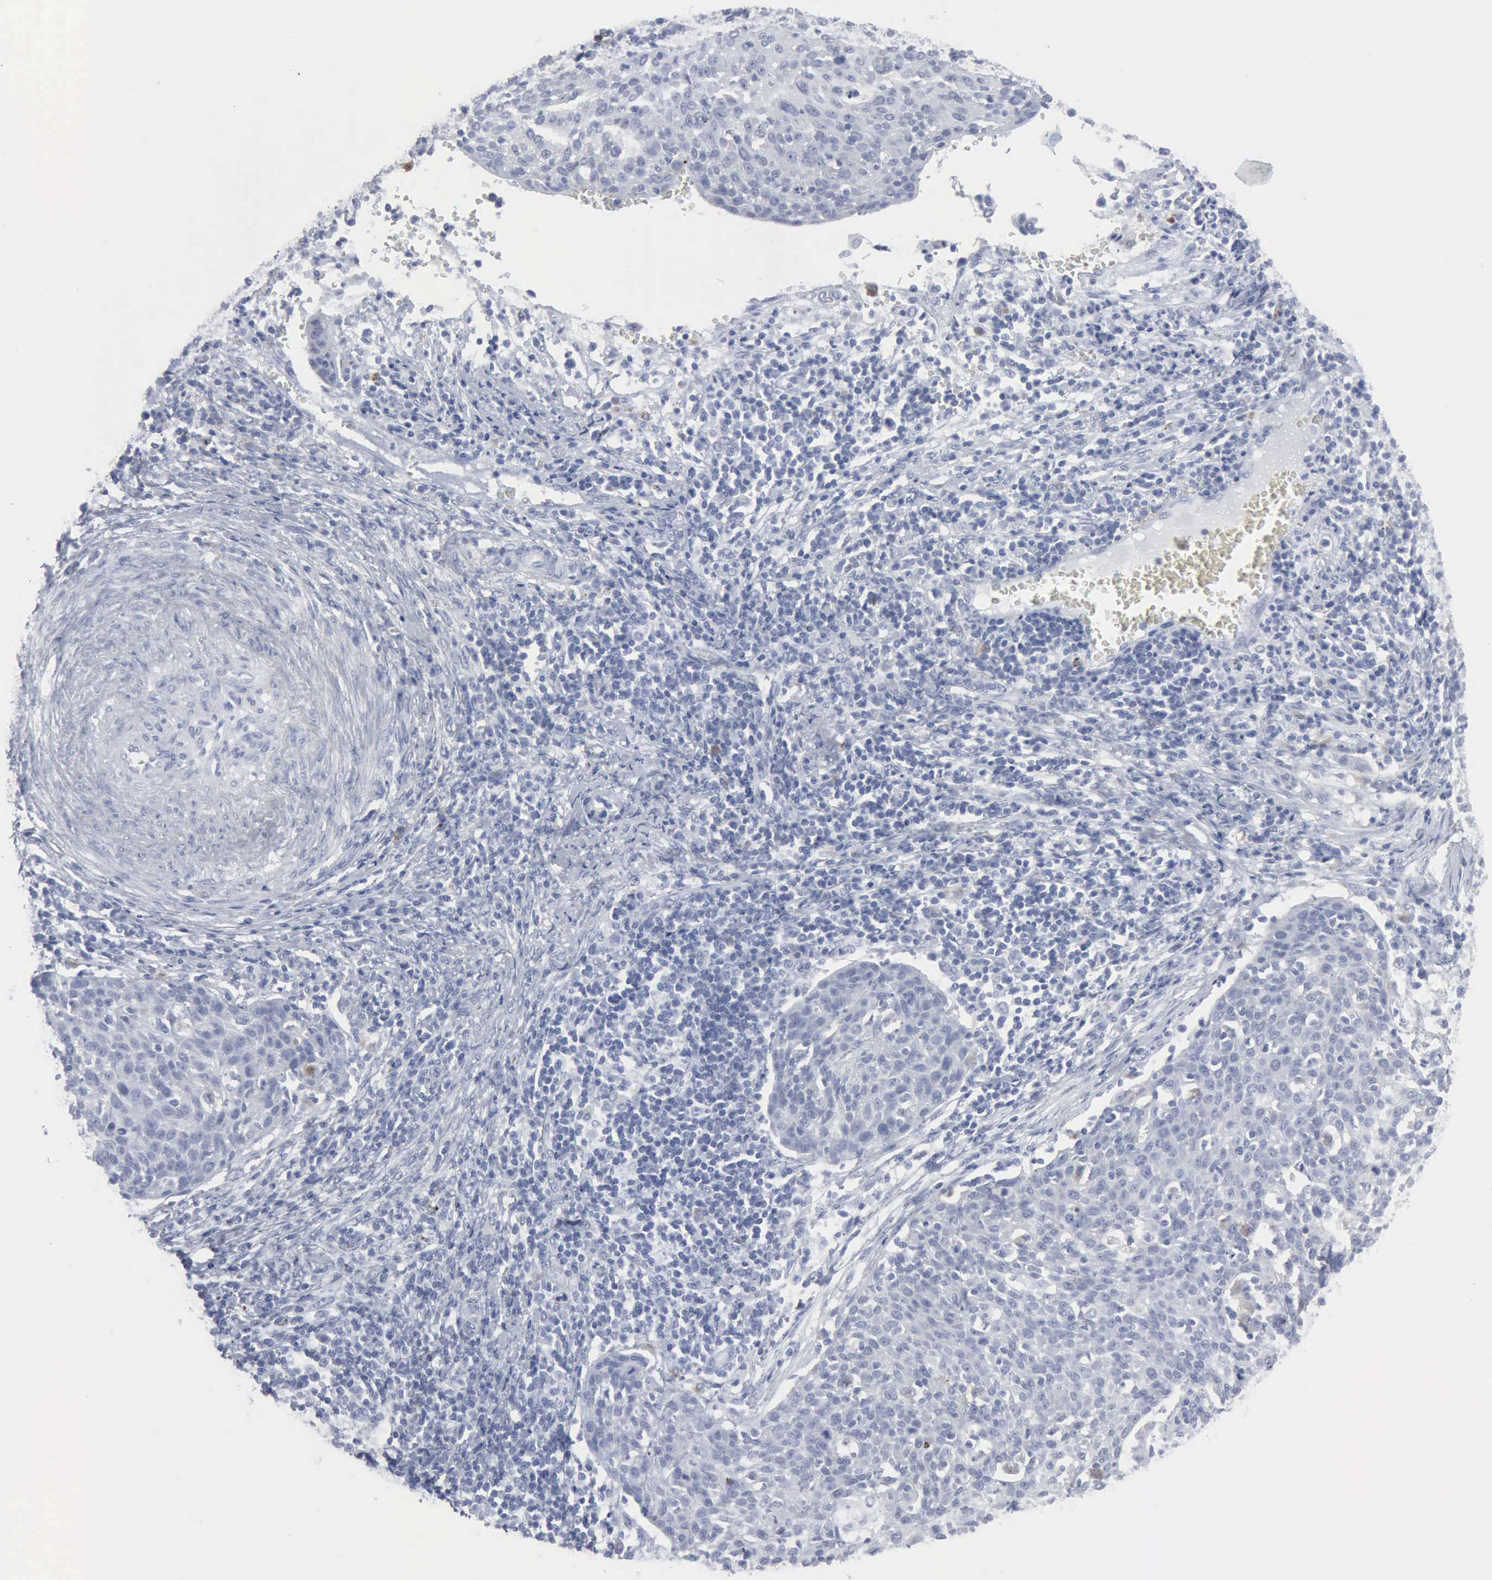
{"staining": {"intensity": "negative", "quantity": "none", "location": "none"}, "tissue": "cervical cancer", "cell_type": "Tumor cells", "image_type": "cancer", "snomed": [{"axis": "morphology", "description": "Squamous cell carcinoma, NOS"}, {"axis": "topography", "description": "Cervix"}], "caption": "There is no significant positivity in tumor cells of cervical cancer (squamous cell carcinoma).", "gene": "GLA", "patient": {"sex": "female", "age": 38}}